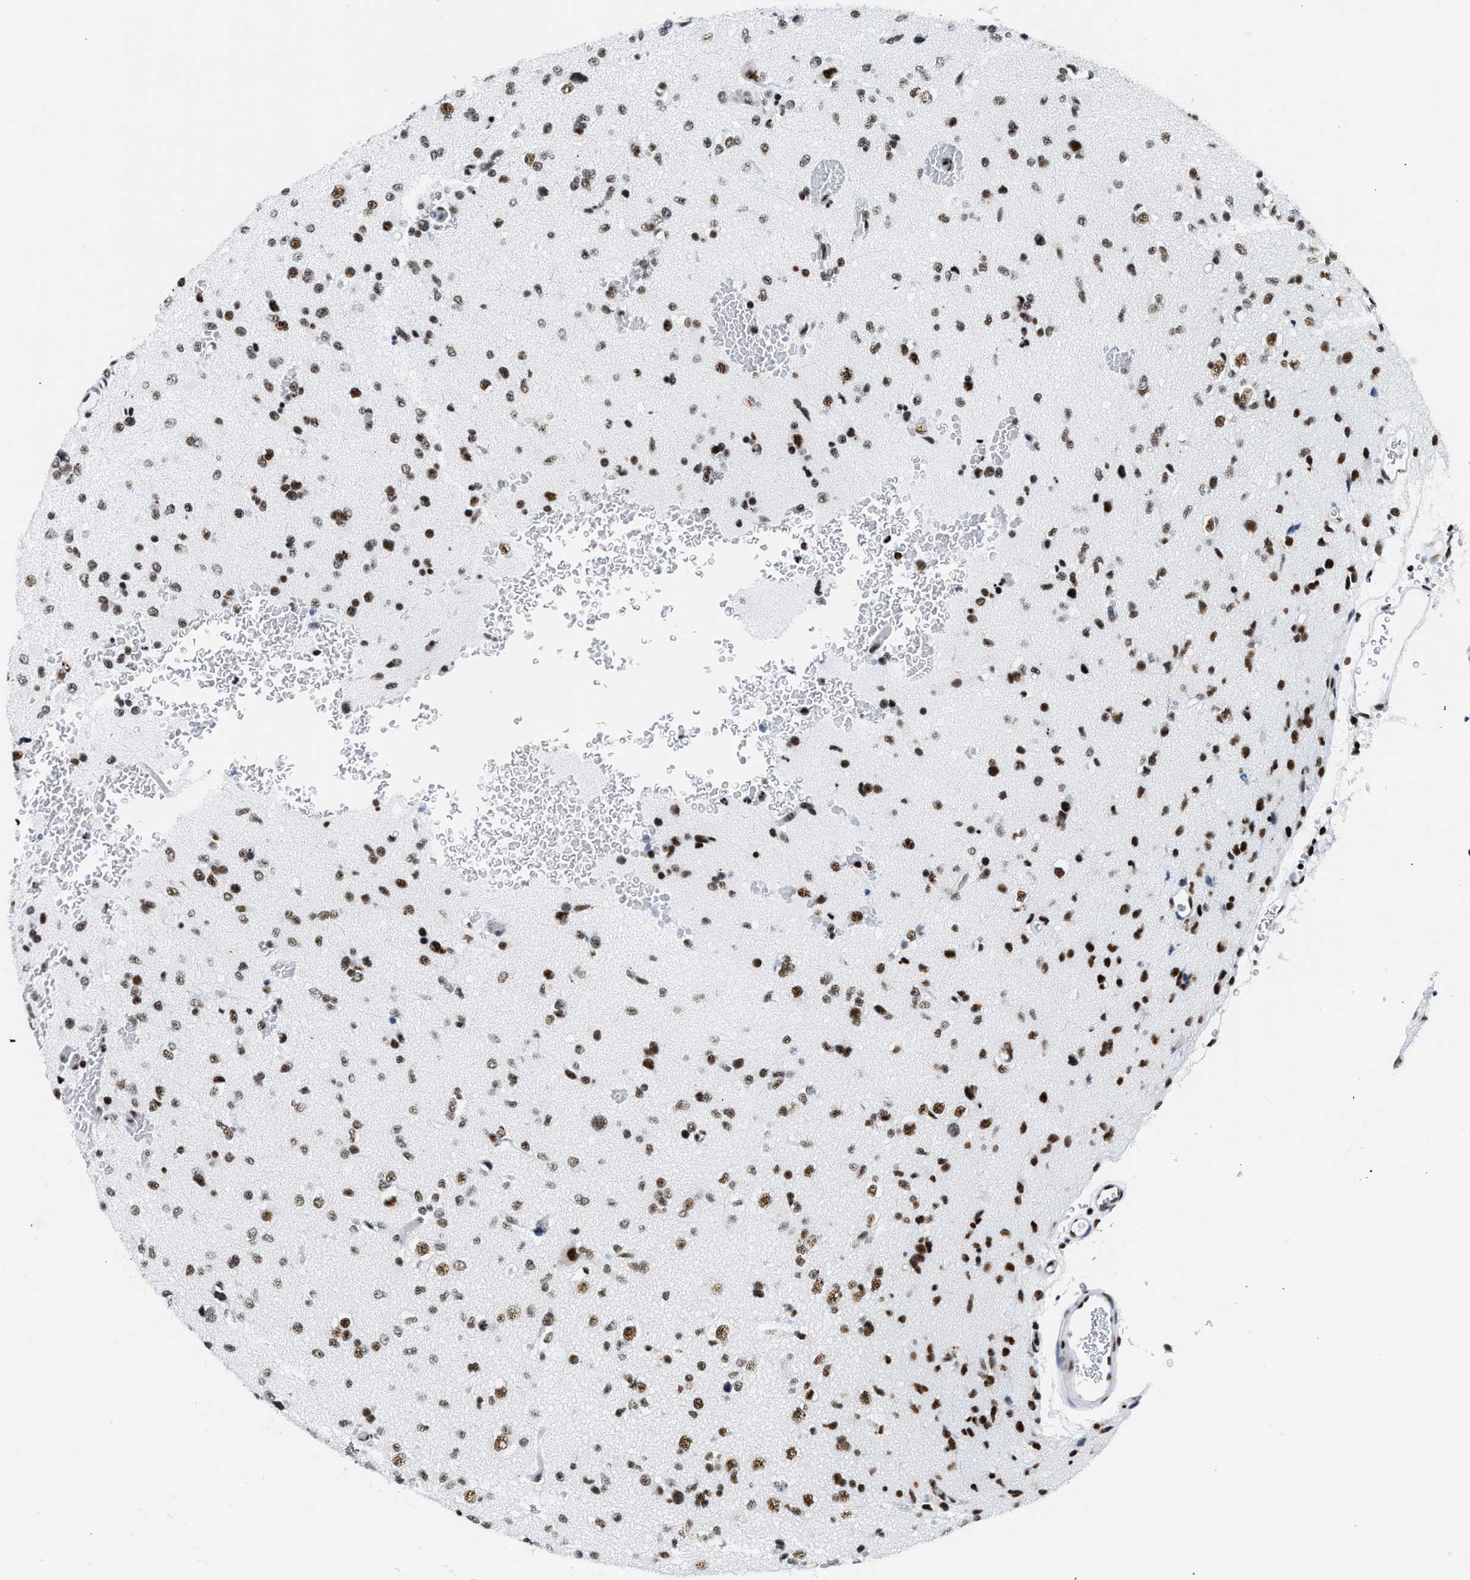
{"staining": {"intensity": "moderate", "quantity": ">75%", "location": "nuclear"}, "tissue": "glioma", "cell_type": "Tumor cells", "image_type": "cancer", "snomed": [{"axis": "morphology", "description": "Glioma, malignant, Low grade"}, {"axis": "topography", "description": "Brain"}], "caption": "Glioma tissue shows moderate nuclear expression in approximately >75% of tumor cells, visualized by immunohistochemistry.", "gene": "RBM8A", "patient": {"sex": "female", "age": 22}}